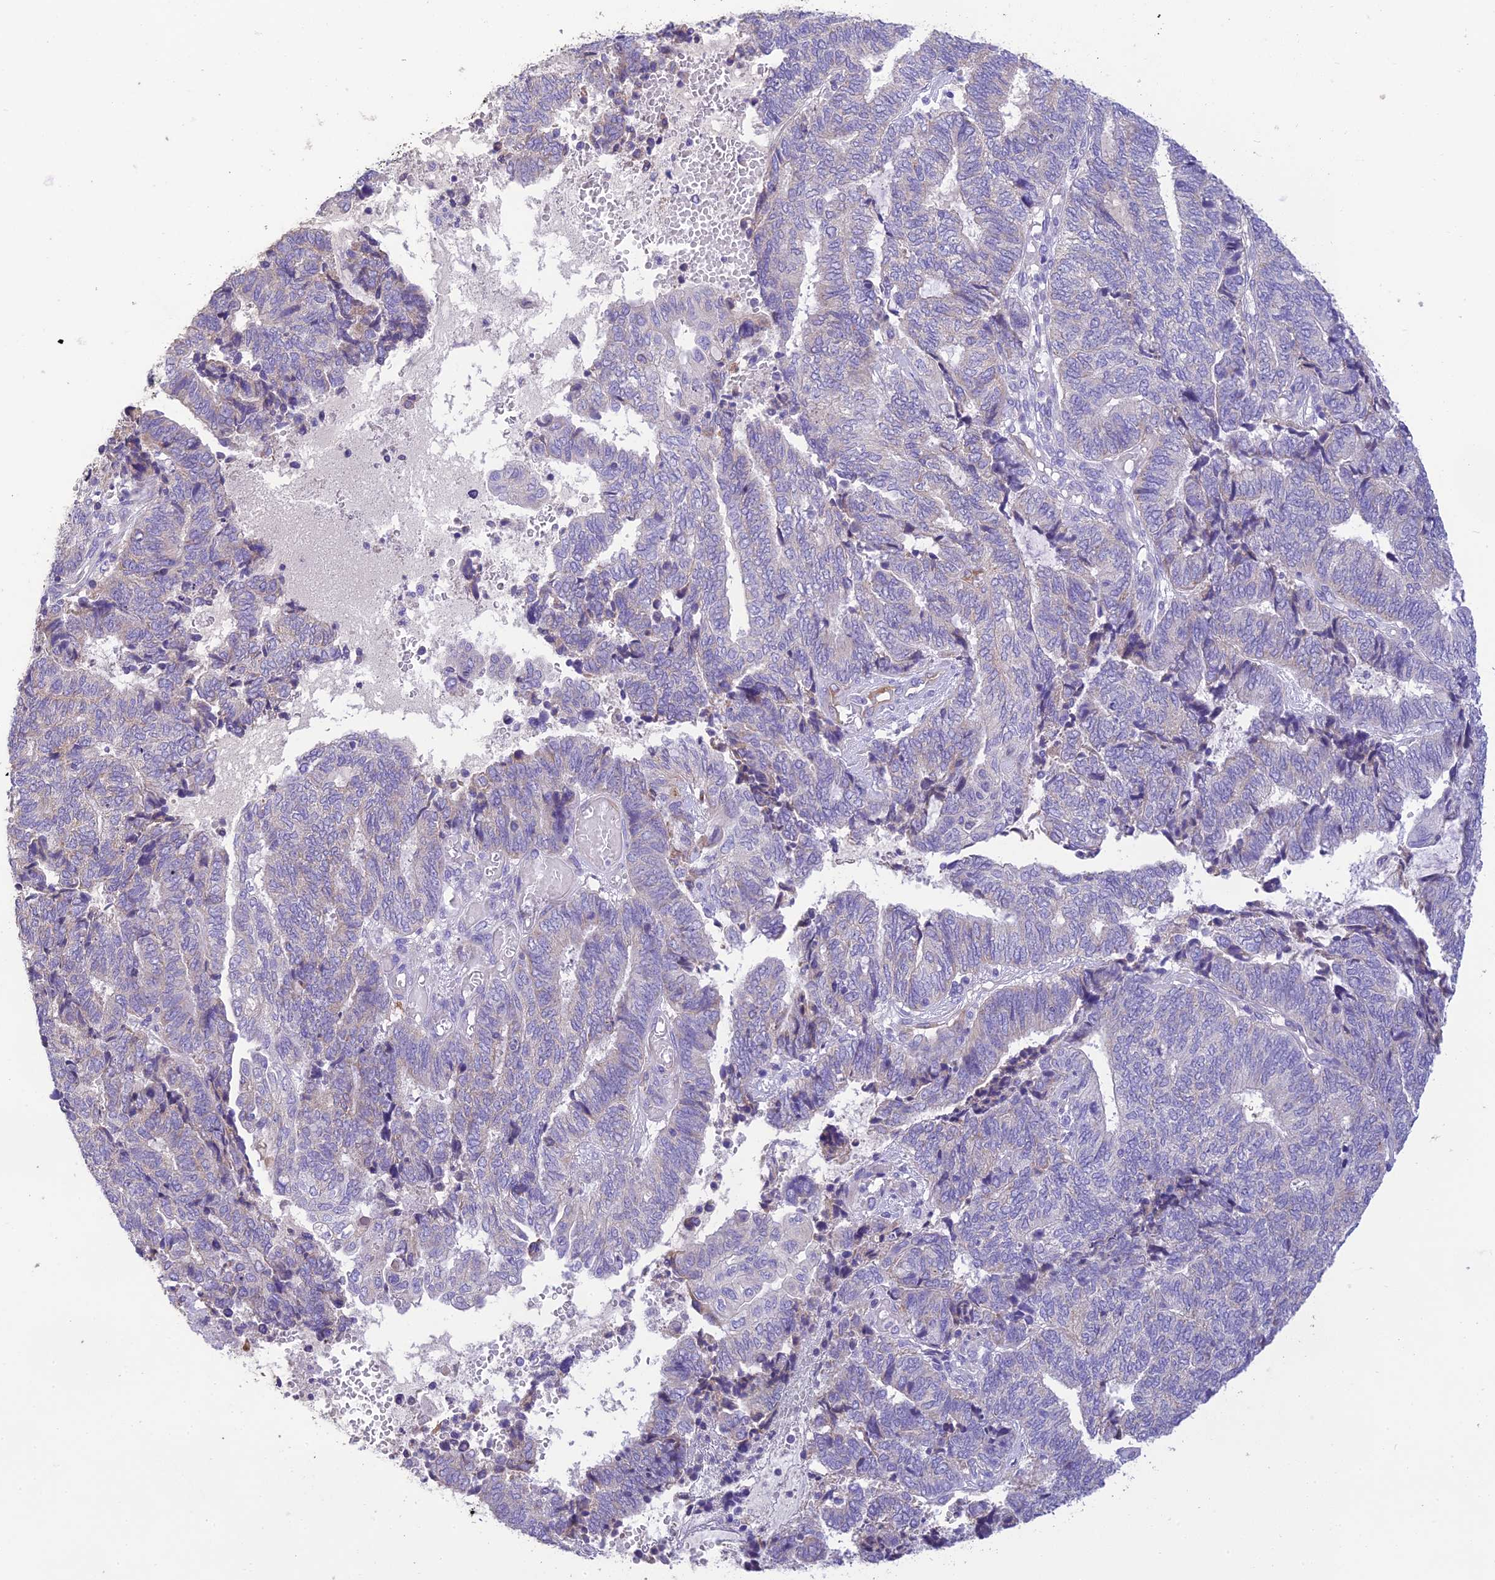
{"staining": {"intensity": "negative", "quantity": "none", "location": "none"}, "tissue": "endometrial cancer", "cell_type": "Tumor cells", "image_type": "cancer", "snomed": [{"axis": "morphology", "description": "Adenocarcinoma, NOS"}, {"axis": "topography", "description": "Uterus"}, {"axis": "topography", "description": "Endometrium"}], "caption": "High magnification brightfield microscopy of endometrial cancer stained with DAB (3,3'-diaminobenzidine) (brown) and counterstained with hematoxylin (blue): tumor cells show no significant positivity. (Stains: DAB immunohistochemistry with hematoxylin counter stain, Microscopy: brightfield microscopy at high magnification).", "gene": "HSD17B2", "patient": {"sex": "female", "age": 70}}